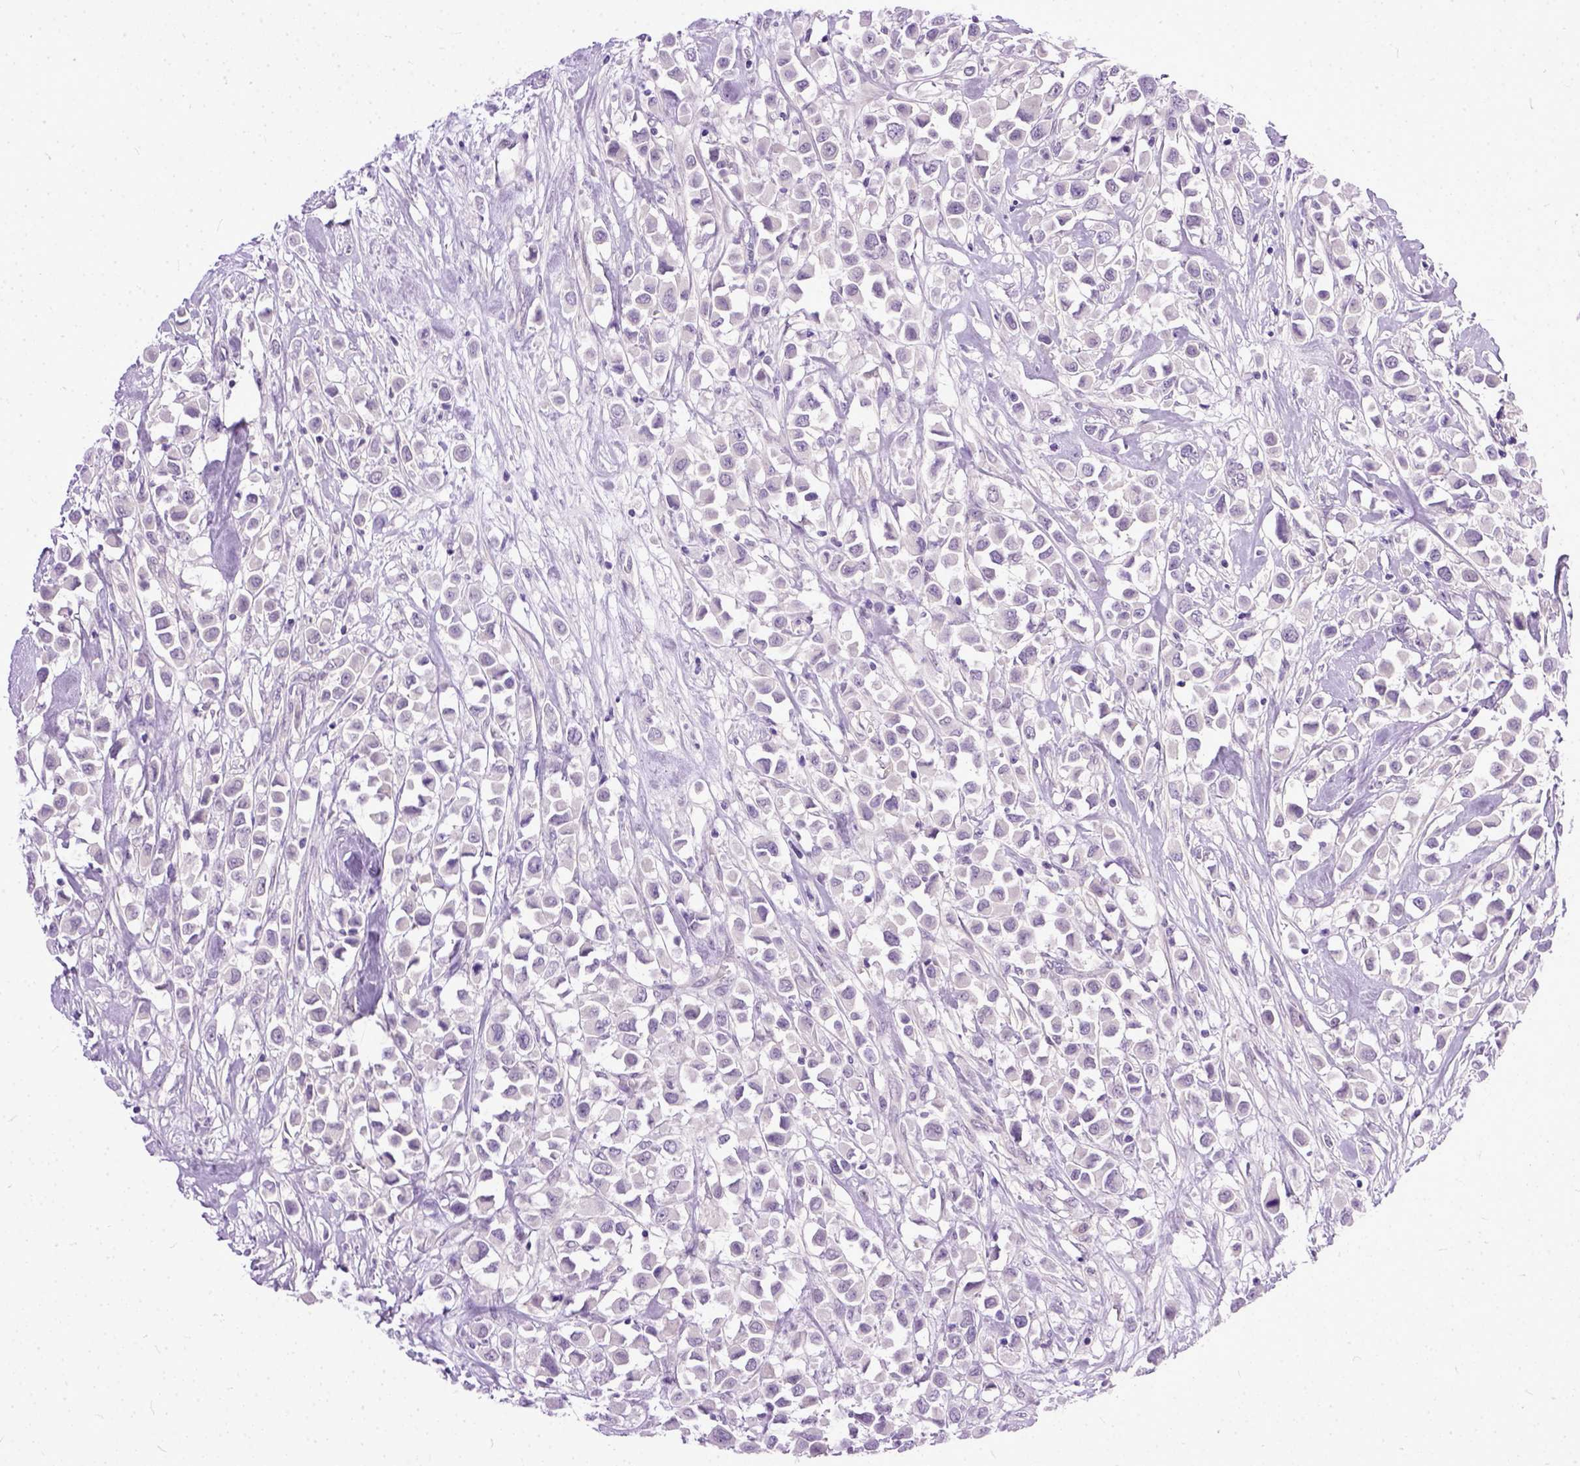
{"staining": {"intensity": "negative", "quantity": "none", "location": "none"}, "tissue": "breast cancer", "cell_type": "Tumor cells", "image_type": "cancer", "snomed": [{"axis": "morphology", "description": "Duct carcinoma"}, {"axis": "topography", "description": "Breast"}], "caption": "A micrograph of breast cancer (infiltrating ductal carcinoma) stained for a protein displays no brown staining in tumor cells.", "gene": "TCEAL7", "patient": {"sex": "female", "age": 61}}